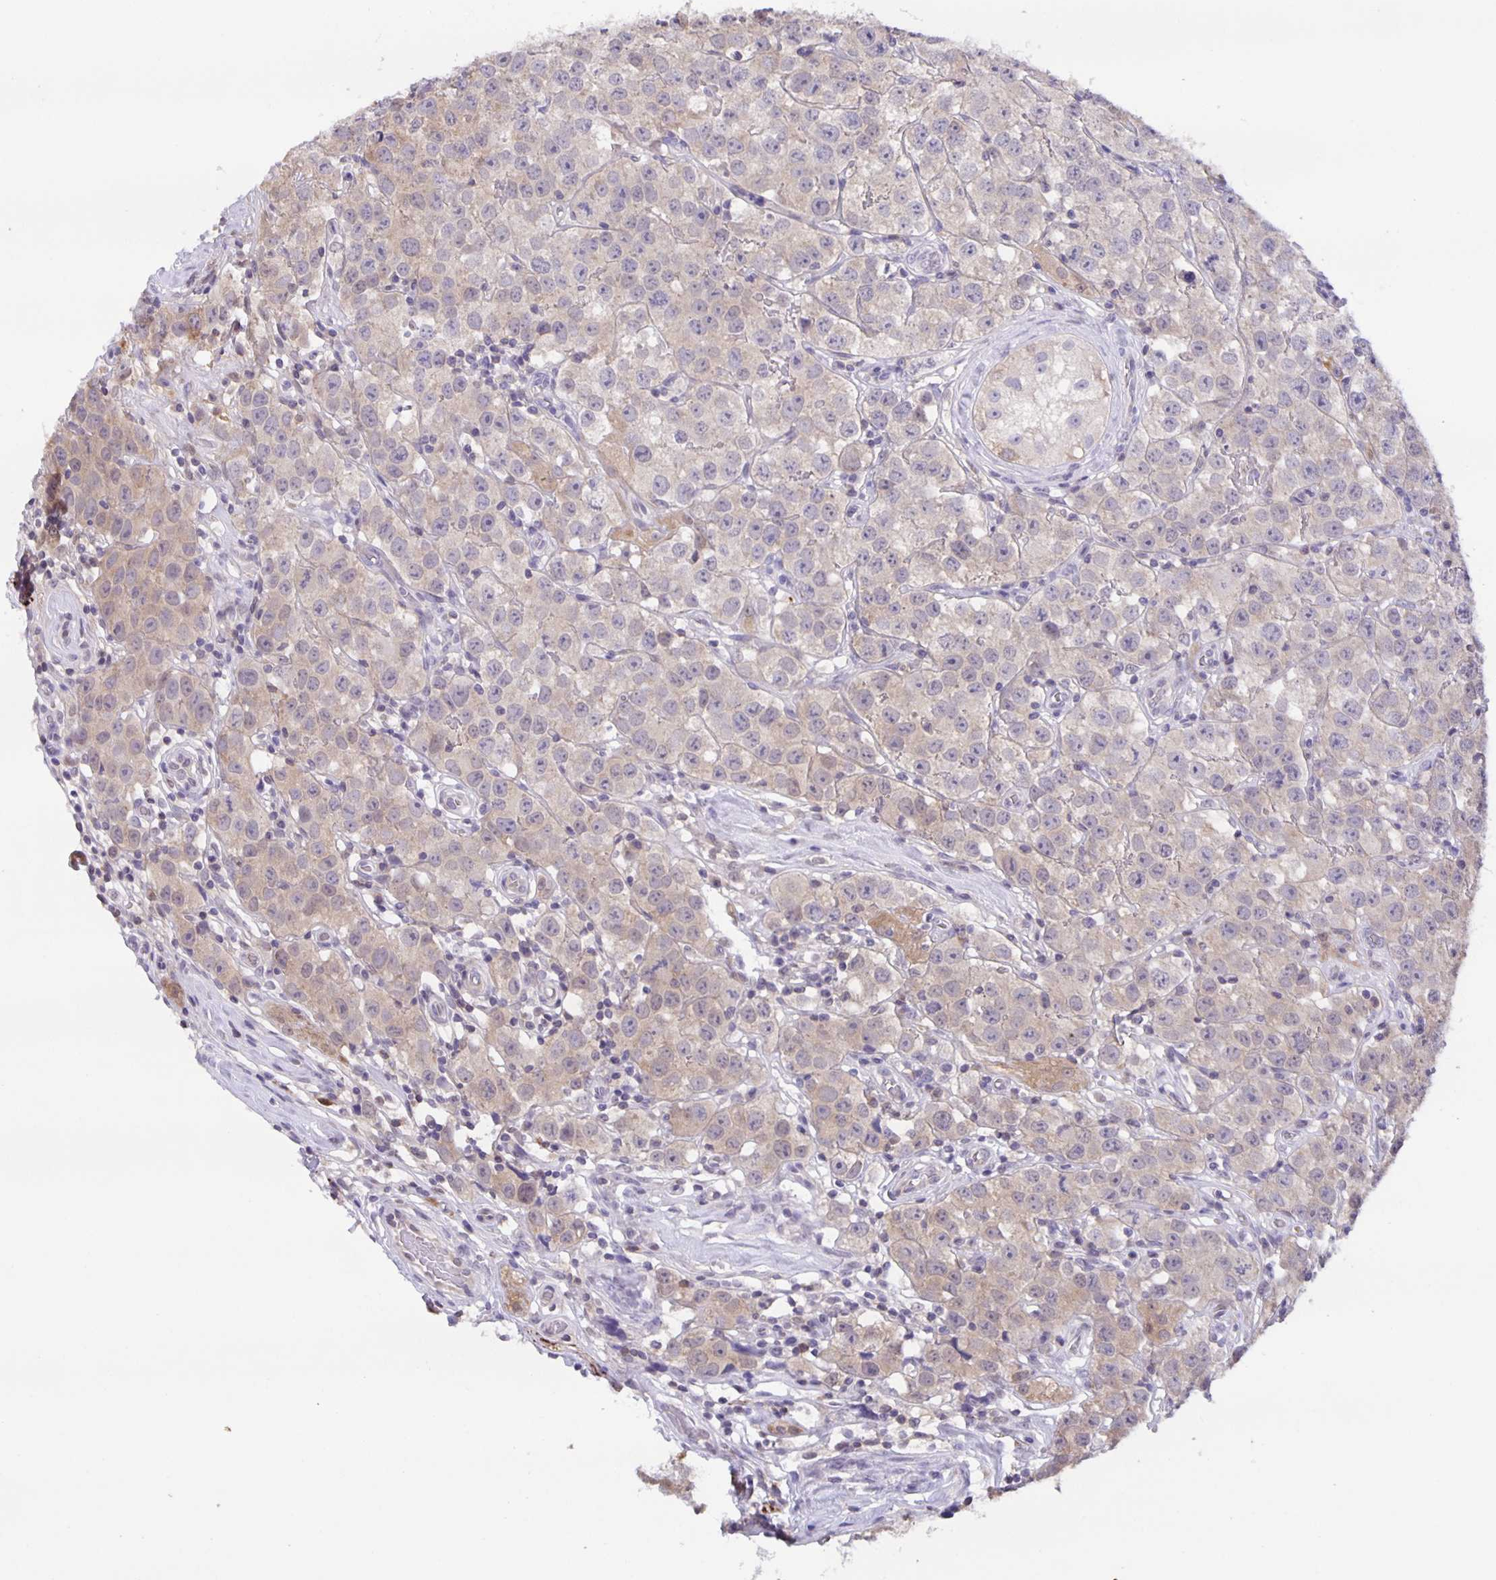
{"staining": {"intensity": "weak", "quantity": "25%-75%", "location": "cytoplasmic/membranous"}, "tissue": "testis cancer", "cell_type": "Tumor cells", "image_type": "cancer", "snomed": [{"axis": "morphology", "description": "Seminoma, NOS"}, {"axis": "topography", "description": "Testis"}], "caption": "Testis seminoma stained with DAB IHC displays low levels of weak cytoplasmic/membranous positivity in about 25%-75% of tumor cells. The staining was performed using DAB to visualize the protein expression in brown, while the nuclei were stained in blue with hematoxylin (Magnification: 20x).", "gene": "MARCHF6", "patient": {"sex": "male", "age": 34}}